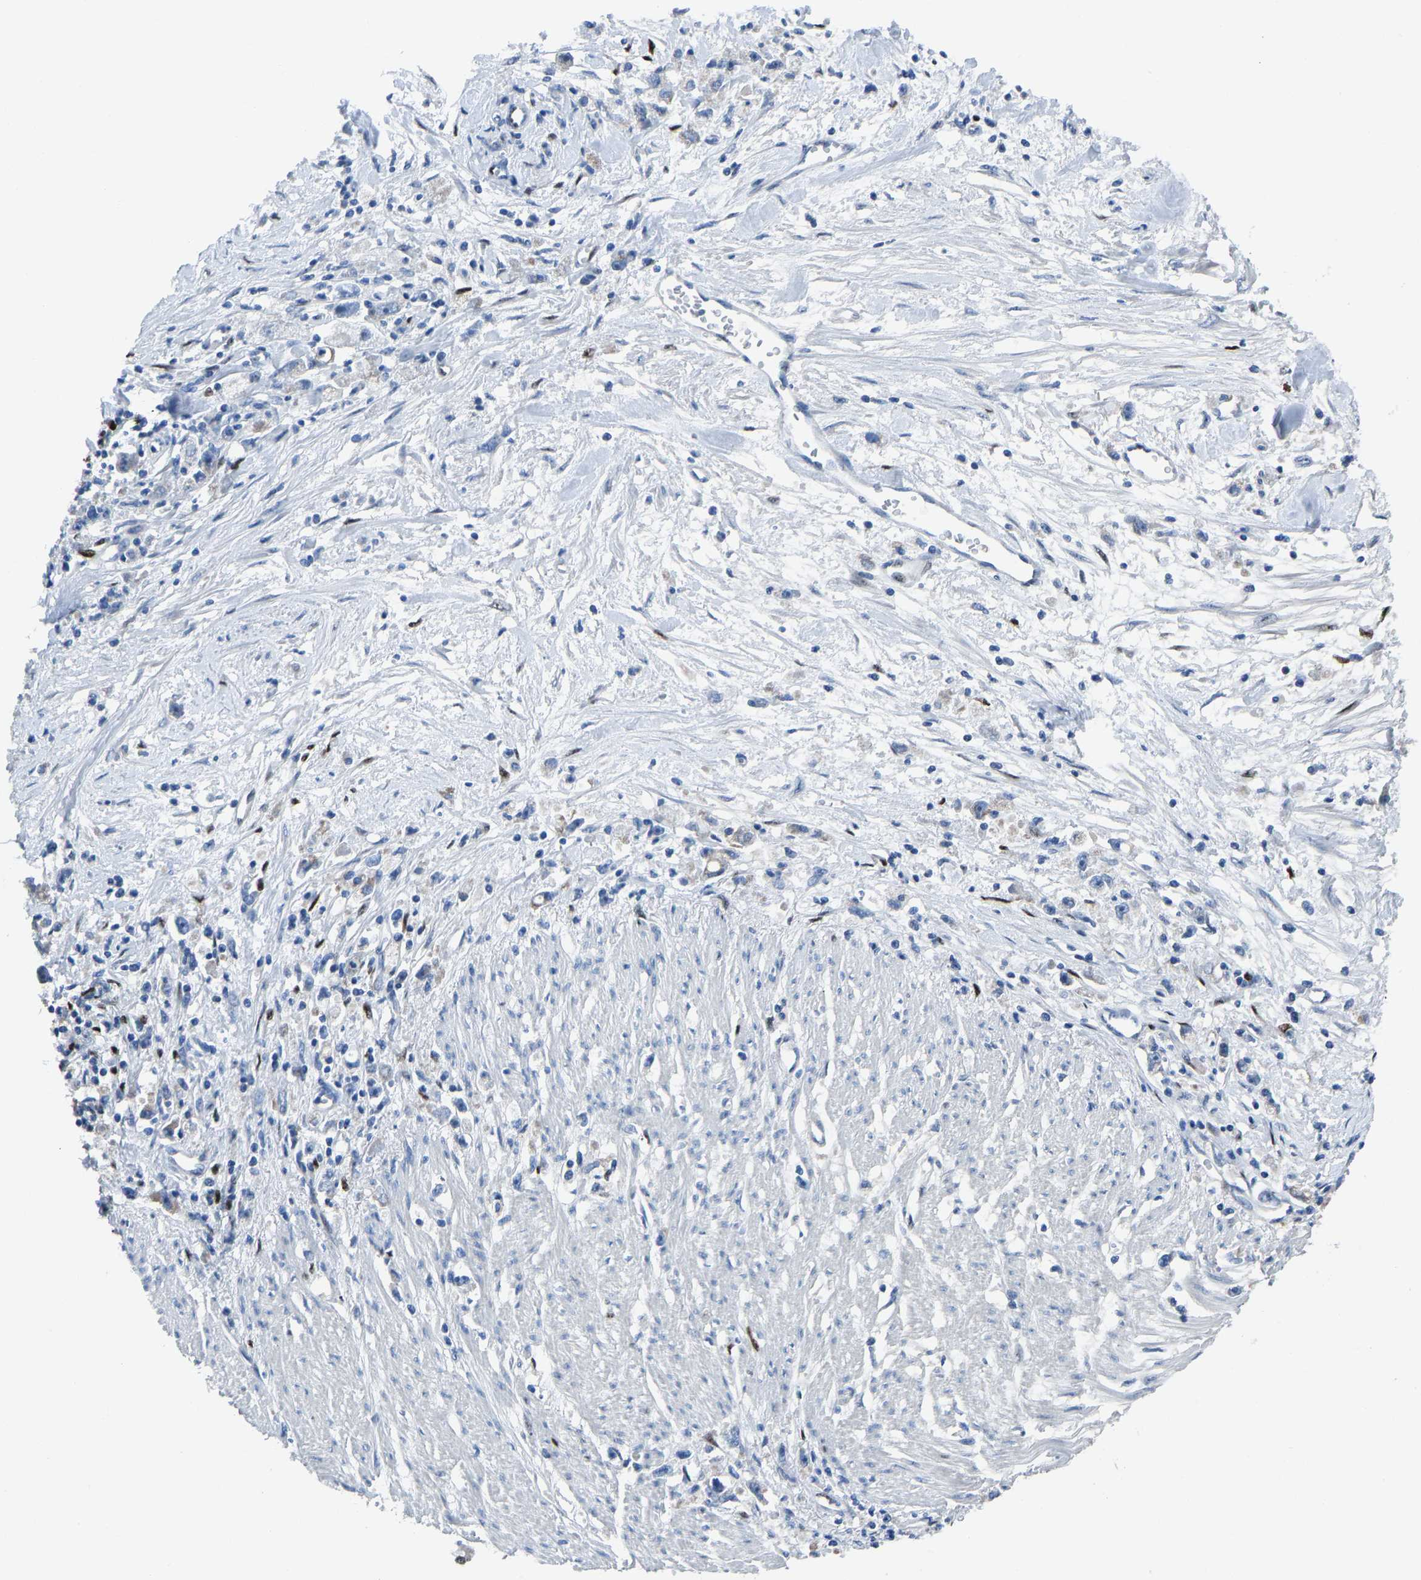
{"staining": {"intensity": "negative", "quantity": "none", "location": "none"}, "tissue": "stomach cancer", "cell_type": "Tumor cells", "image_type": "cancer", "snomed": [{"axis": "morphology", "description": "Adenocarcinoma, NOS"}, {"axis": "topography", "description": "Stomach"}], "caption": "Immunohistochemical staining of stomach cancer (adenocarcinoma) exhibits no significant staining in tumor cells.", "gene": "EGR1", "patient": {"sex": "female", "age": 59}}